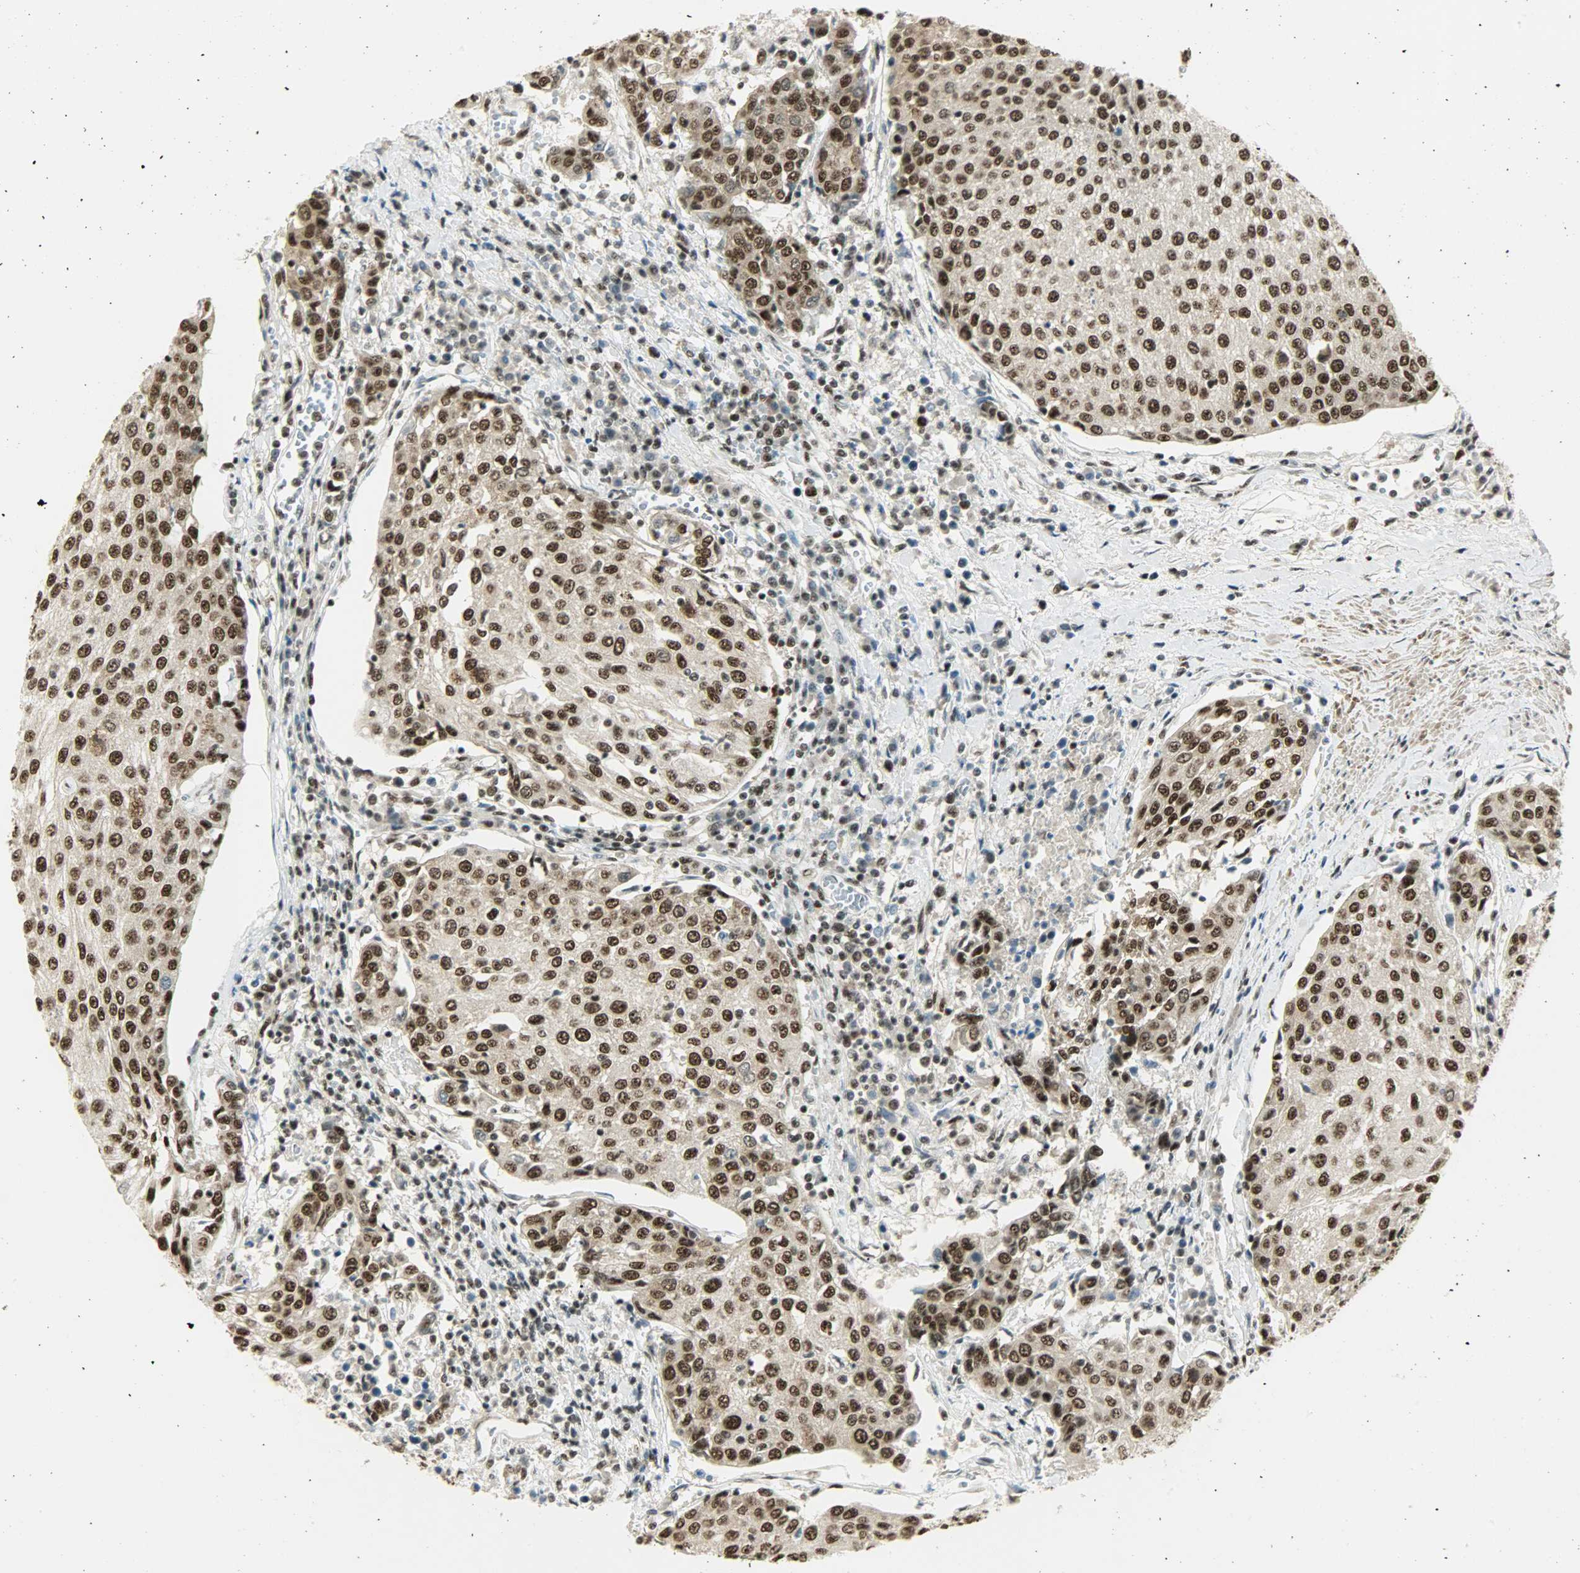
{"staining": {"intensity": "strong", "quantity": ">75%", "location": "nuclear"}, "tissue": "urothelial cancer", "cell_type": "Tumor cells", "image_type": "cancer", "snomed": [{"axis": "morphology", "description": "Urothelial carcinoma, High grade"}, {"axis": "topography", "description": "Urinary bladder"}], "caption": "Urothelial cancer tissue shows strong nuclear staining in about >75% of tumor cells (brown staining indicates protein expression, while blue staining denotes nuclei).", "gene": "SUGP1", "patient": {"sex": "female", "age": 85}}